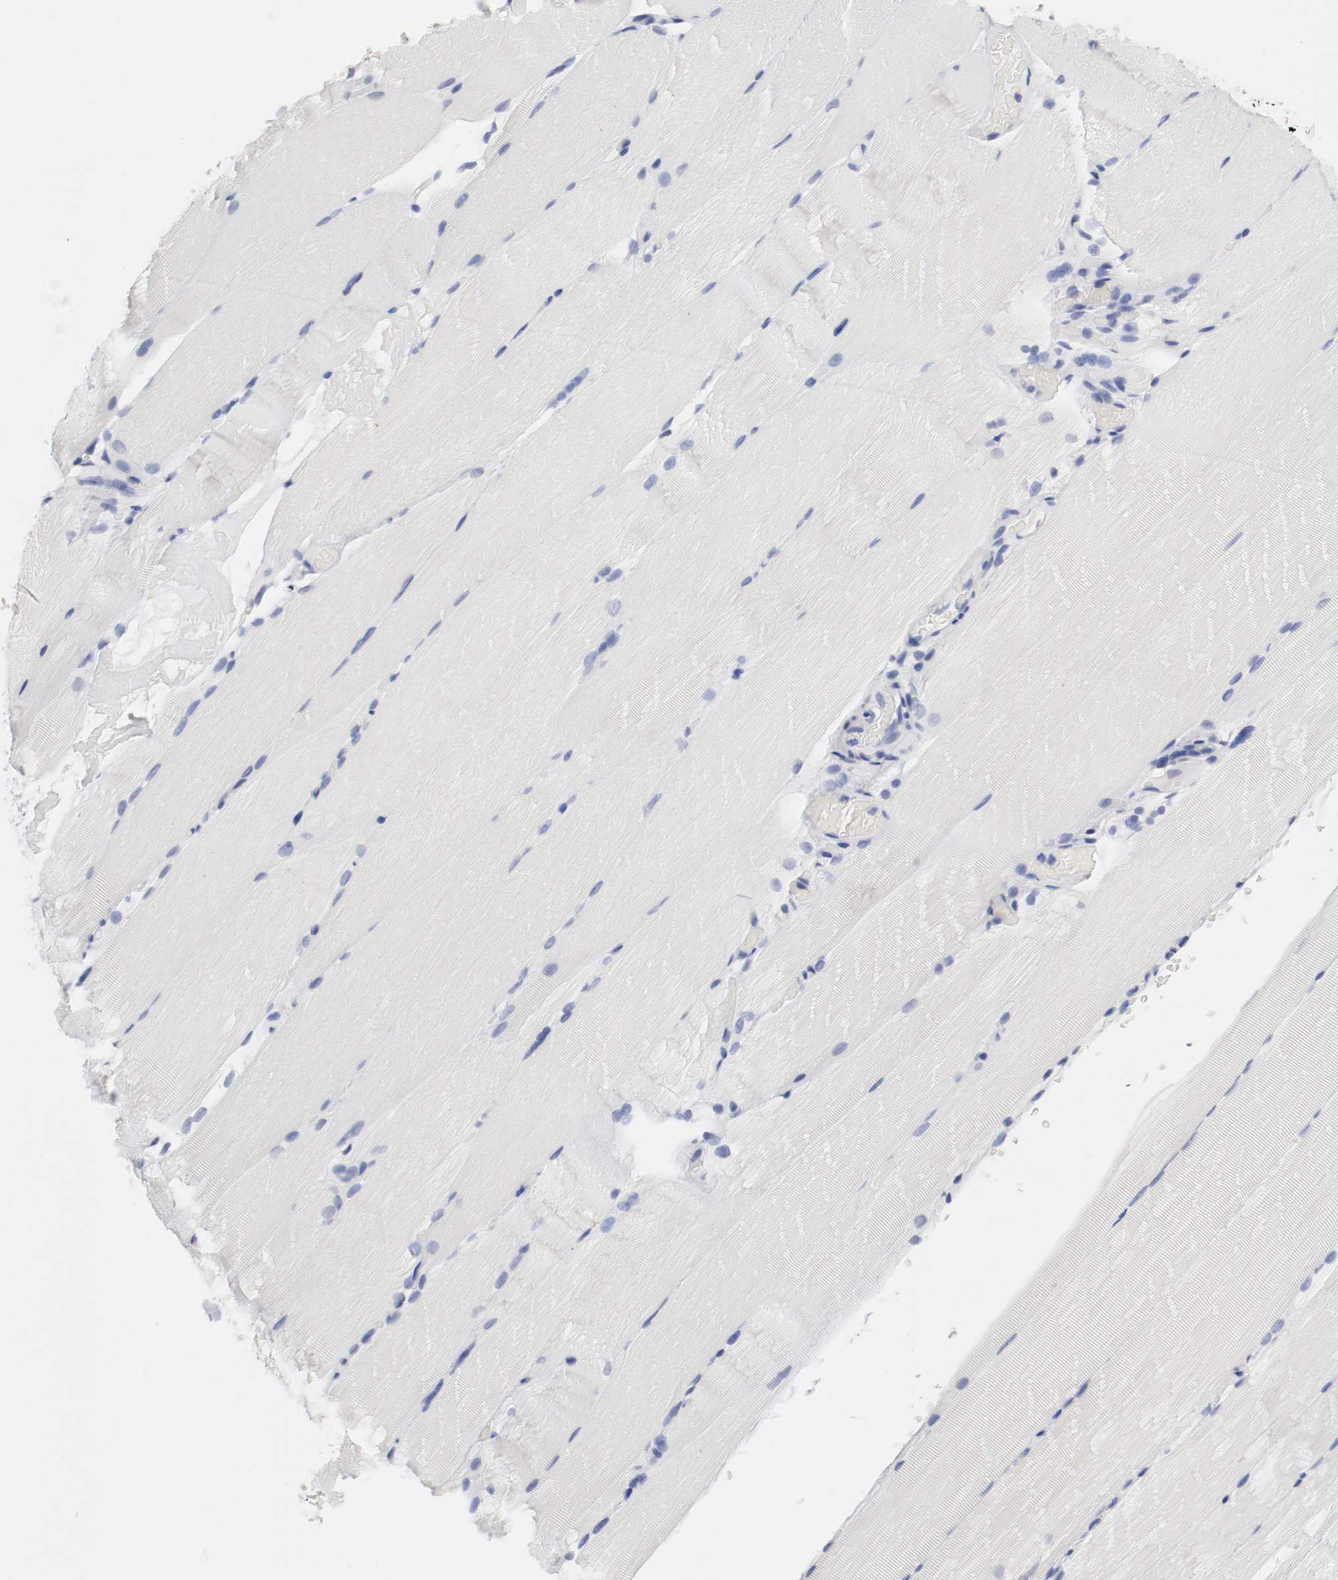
{"staining": {"intensity": "negative", "quantity": "none", "location": "none"}, "tissue": "skeletal muscle", "cell_type": "Myocytes", "image_type": "normal", "snomed": [{"axis": "morphology", "description": "Normal tissue, NOS"}, {"axis": "topography", "description": "Skeletal muscle"}, {"axis": "topography", "description": "Parathyroid gland"}], "caption": "The image shows no significant positivity in myocytes of skeletal muscle.", "gene": "GAD1", "patient": {"sex": "female", "age": 37}}